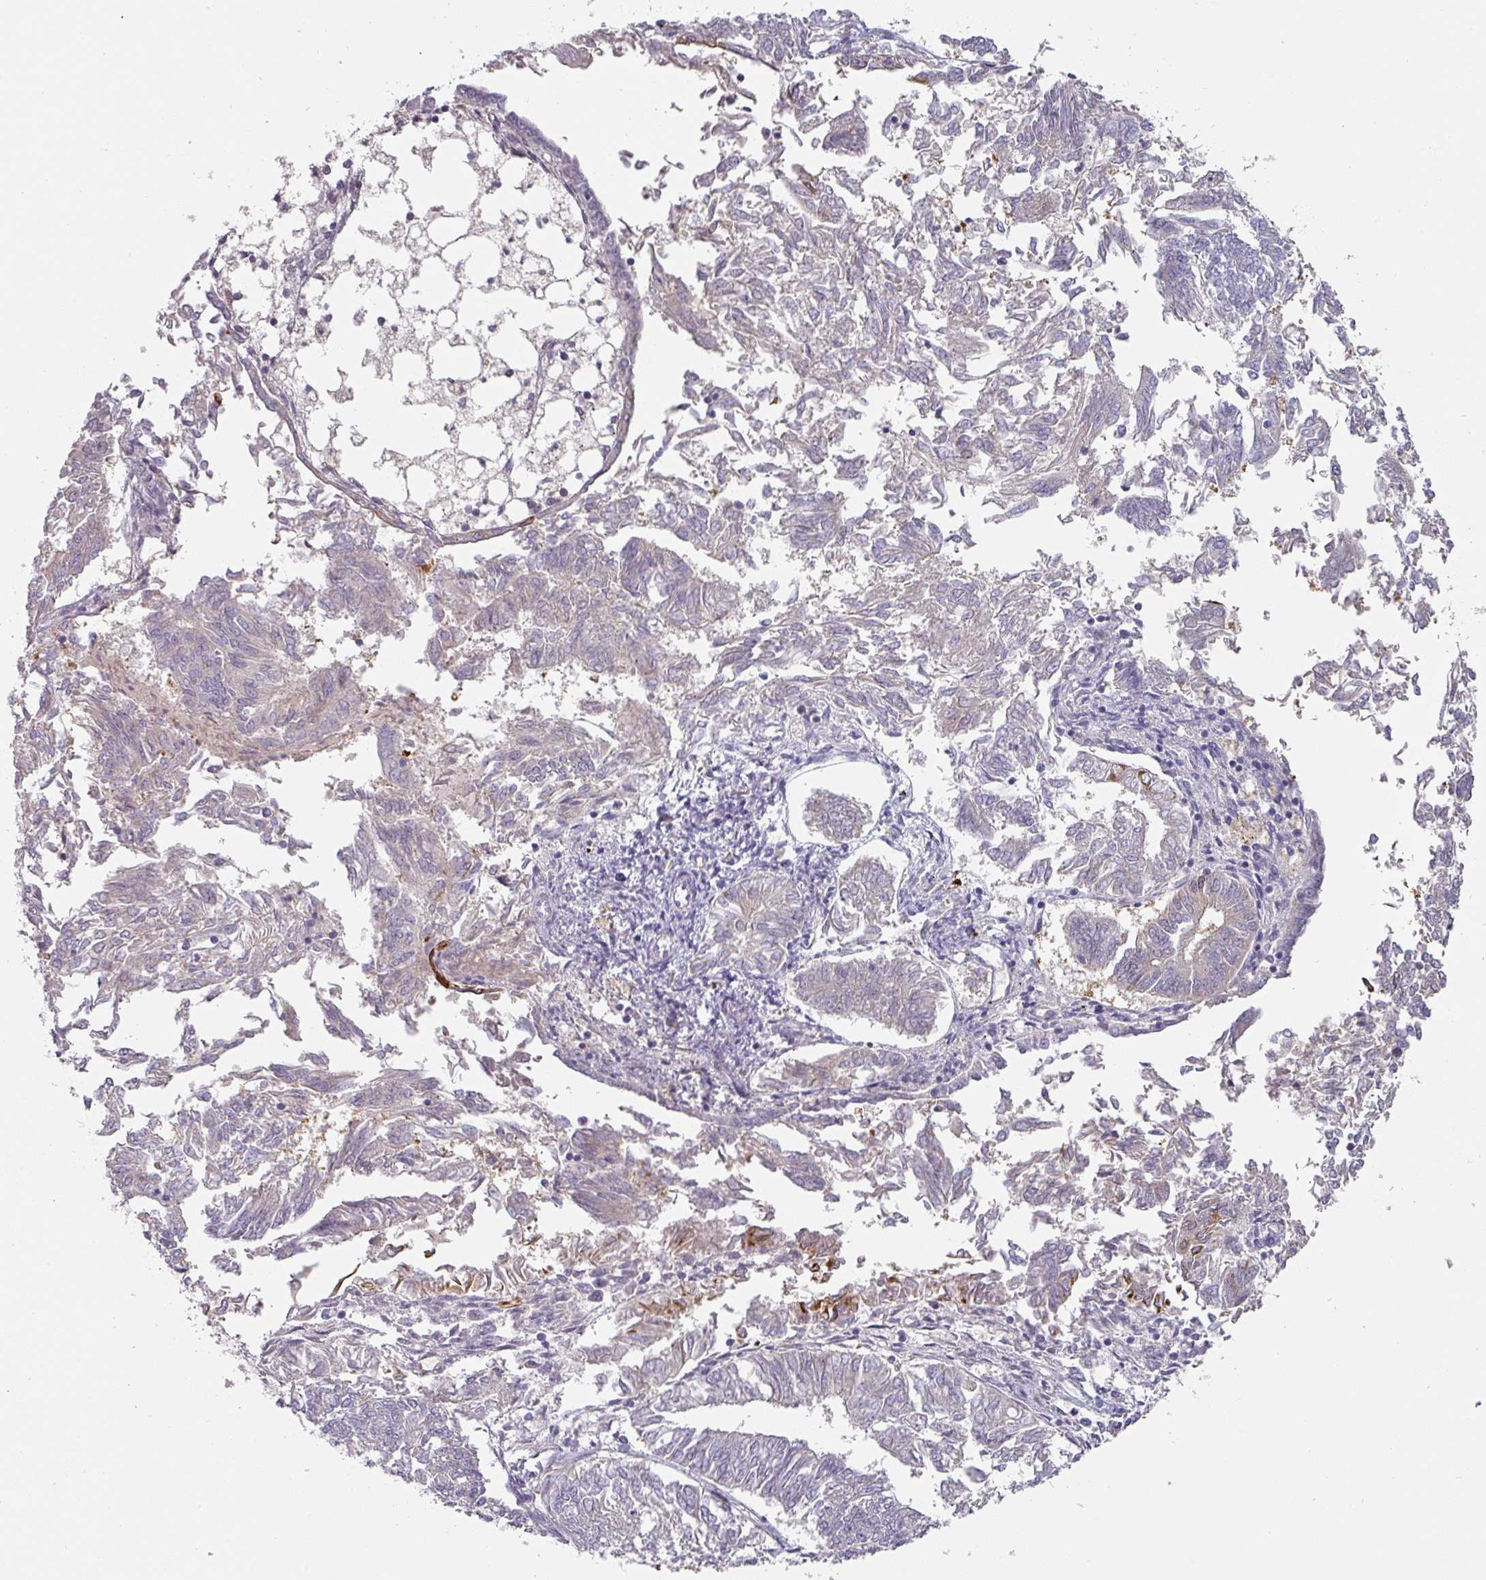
{"staining": {"intensity": "negative", "quantity": "none", "location": "none"}, "tissue": "endometrial cancer", "cell_type": "Tumor cells", "image_type": "cancer", "snomed": [{"axis": "morphology", "description": "Adenocarcinoma, NOS"}, {"axis": "topography", "description": "Endometrium"}], "caption": "The IHC histopathology image has no significant expression in tumor cells of endometrial adenocarcinoma tissue.", "gene": "CEP78", "patient": {"sex": "female", "age": 58}}